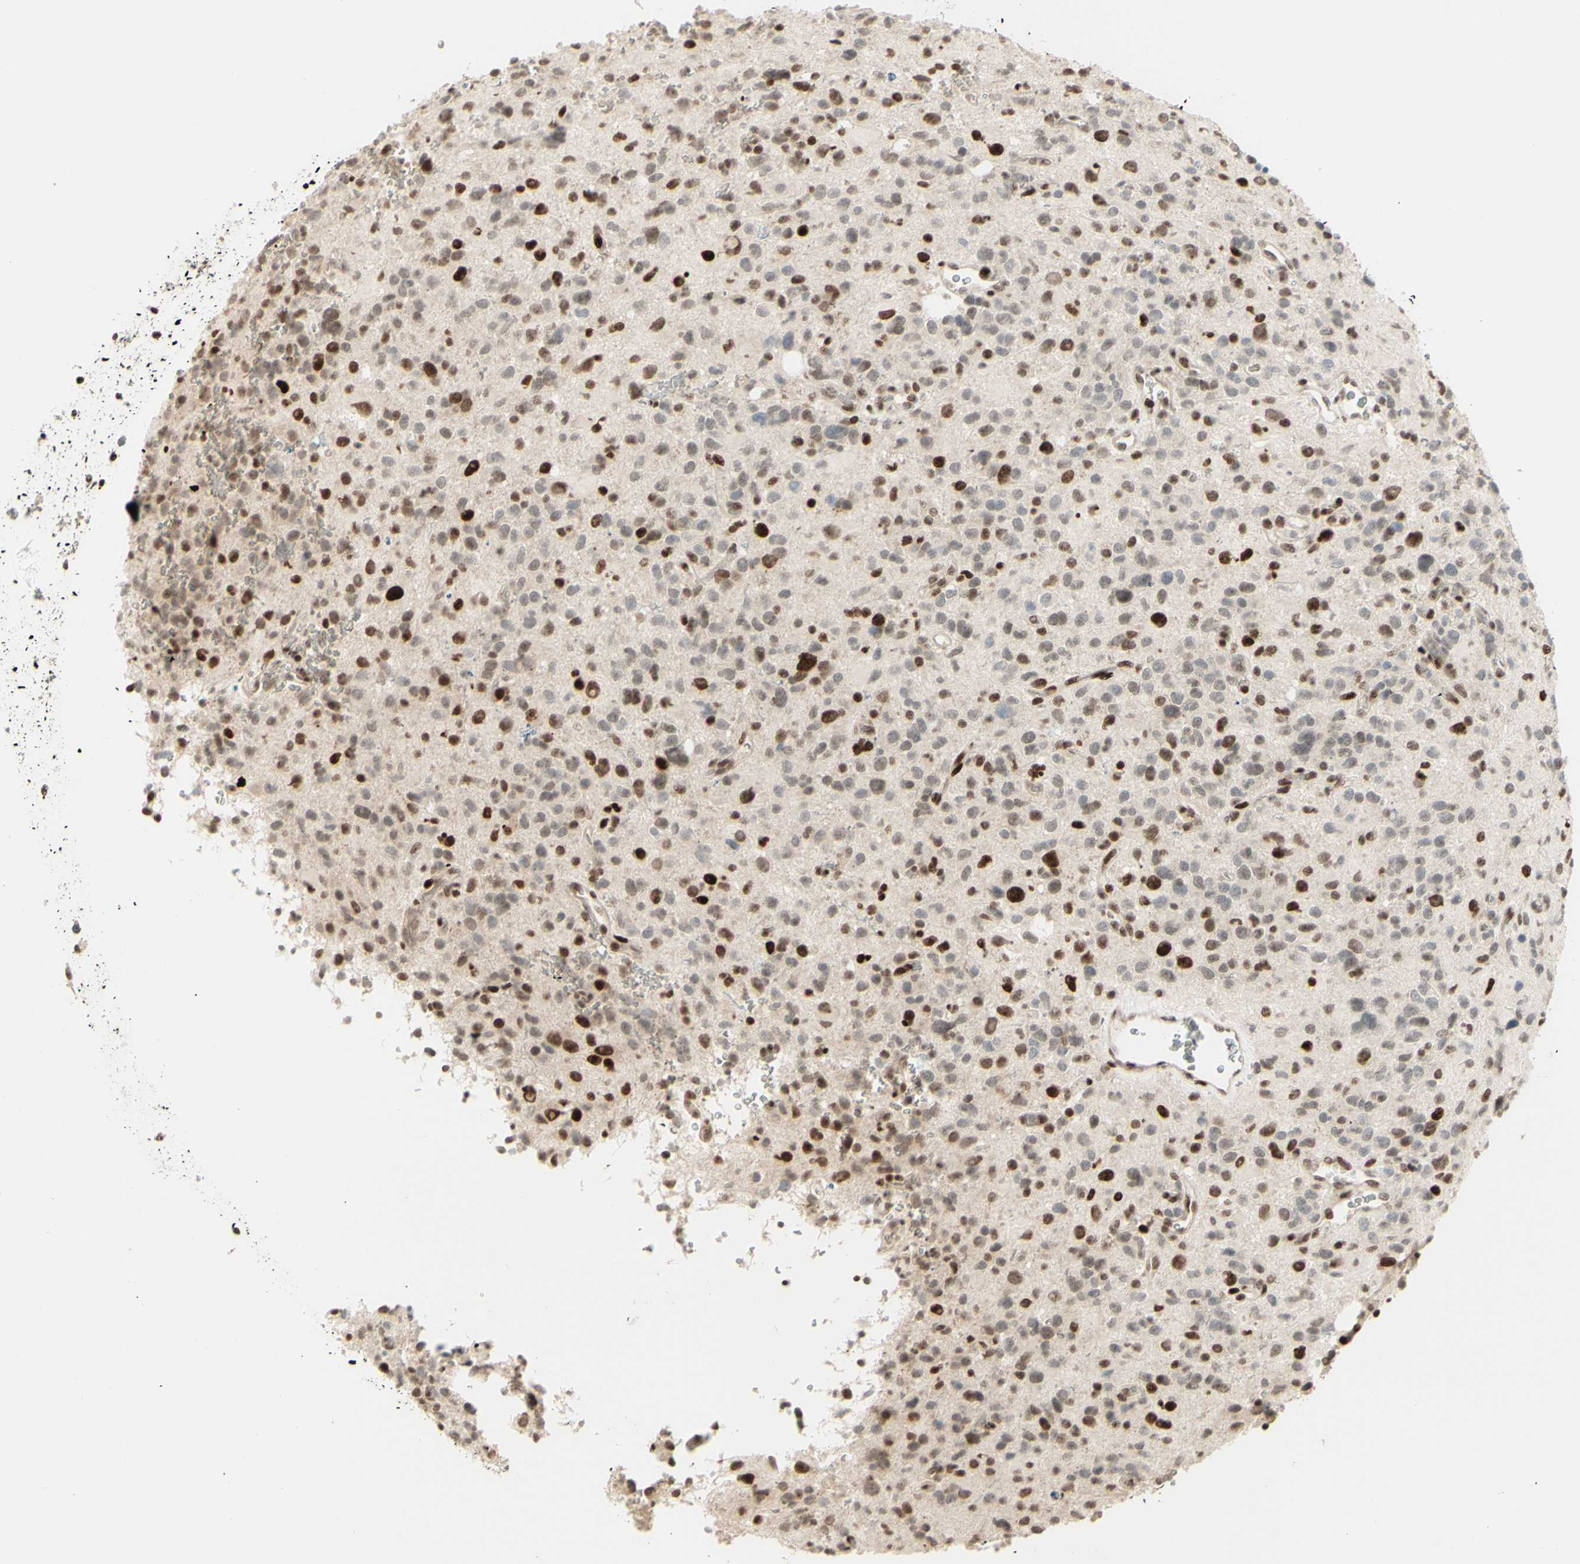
{"staining": {"intensity": "moderate", "quantity": "25%-75%", "location": "nuclear"}, "tissue": "glioma", "cell_type": "Tumor cells", "image_type": "cancer", "snomed": [{"axis": "morphology", "description": "Glioma, malignant, High grade"}, {"axis": "topography", "description": "Brain"}], "caption": "The micrograph shows staining of malignant glioma (high-grade), revealing moderate nuclear protein staining (brown color) within tumor cells. Nuclei are stained in blue.", "gene": "CDKL5", "patient": {"sex": "male", "age": 48}}